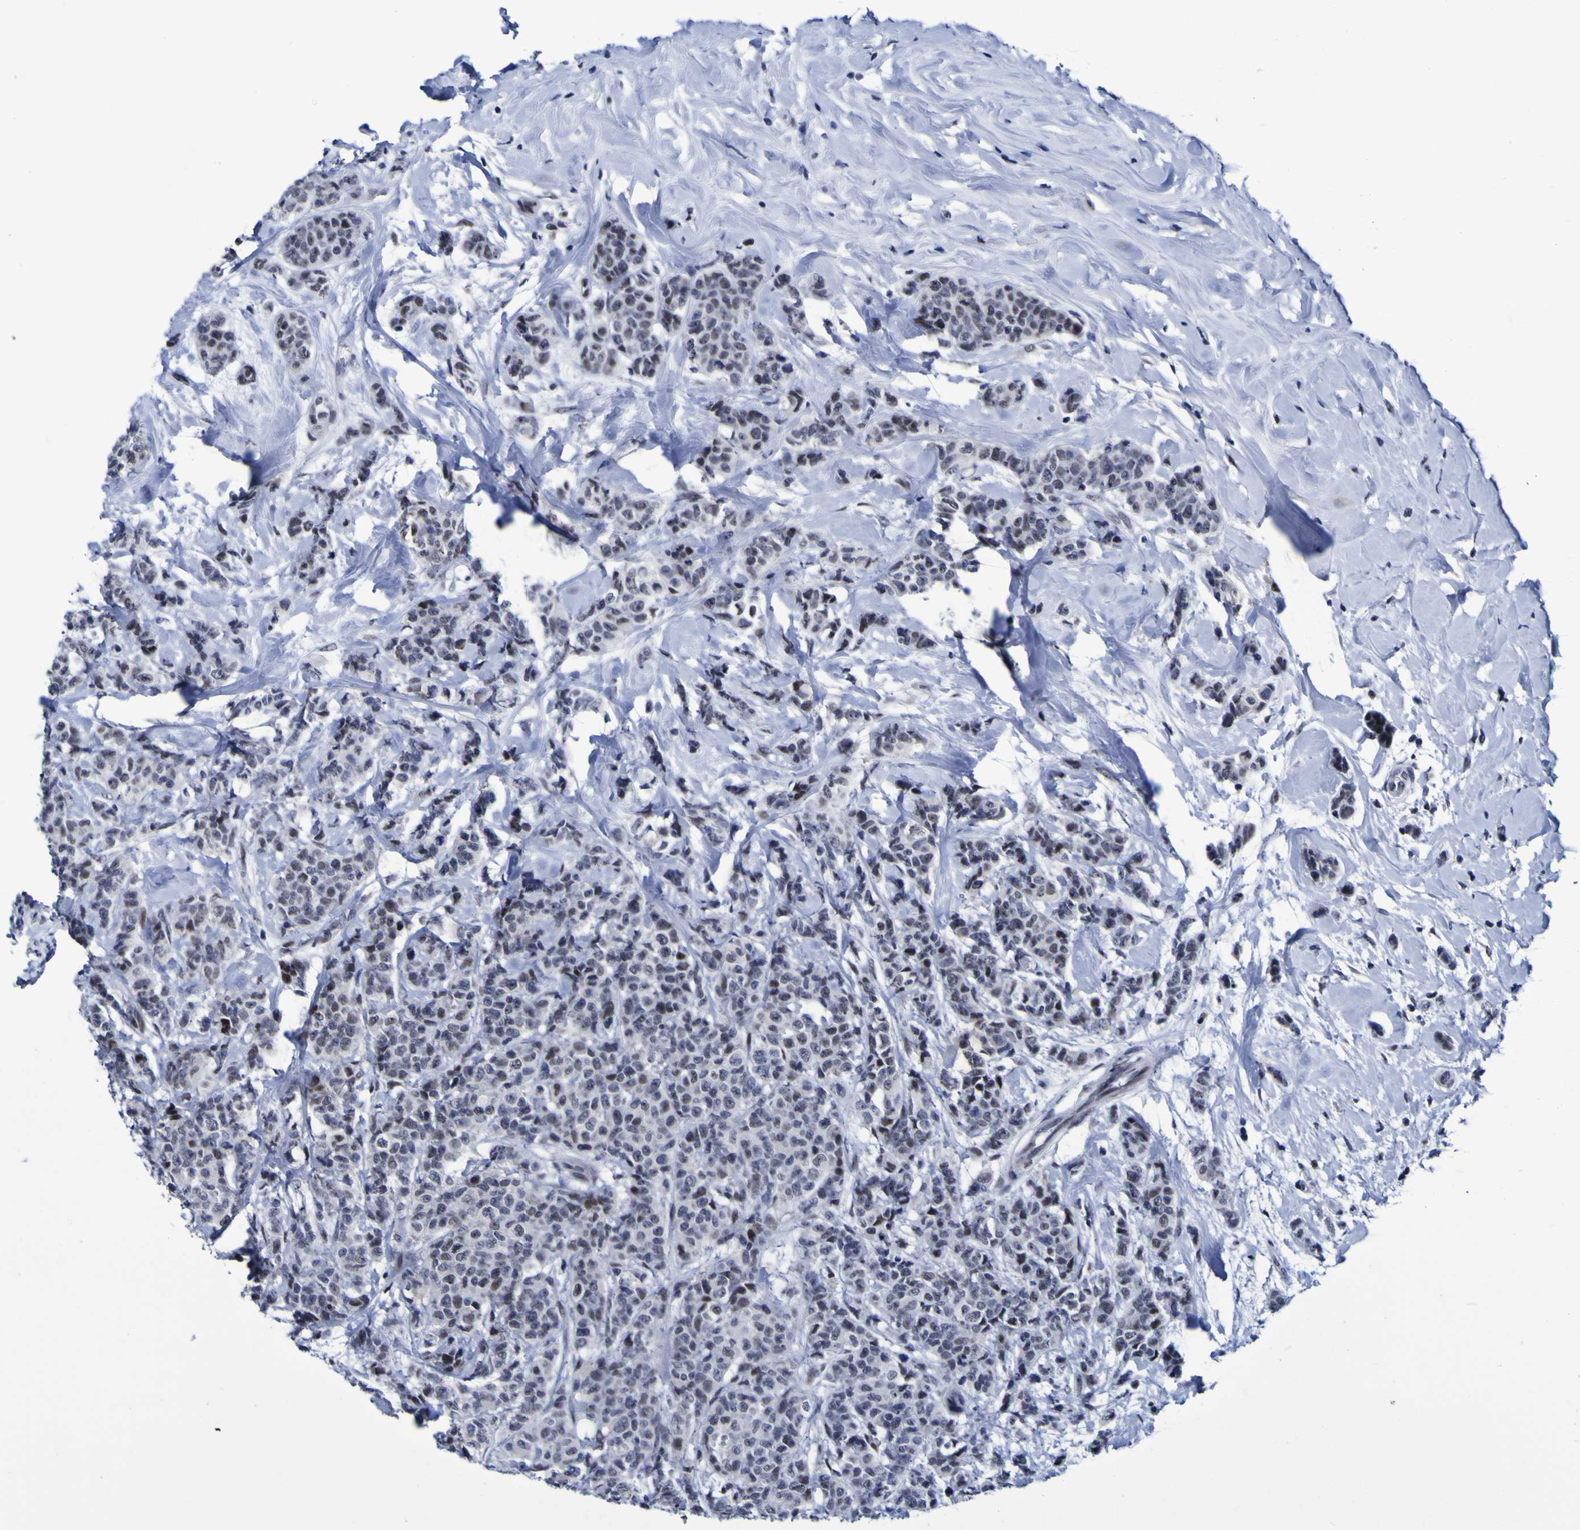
{"staining": {"intensity": "weak", "quantity": "25%-75%", "location": "nuclear"}, "tissue": "breast cancer", "cell_type": "Tumor cells", "image_type": "cancer", "snomed": [{"axis": "morphology", "description": "Normal tissue, NOS"}, {"axis": "morphology", "description": "Duct carcinoma"}, {"axis": "topography", "description": "Breast"}], "caption": "Breast cancer (intraductal carcinoma) tissue demonstrates weak nuclear positivity in approximately 25%-75% of tumor cells", "gene": "MBD3", "patient": {"sex": "female", "age": 40}}